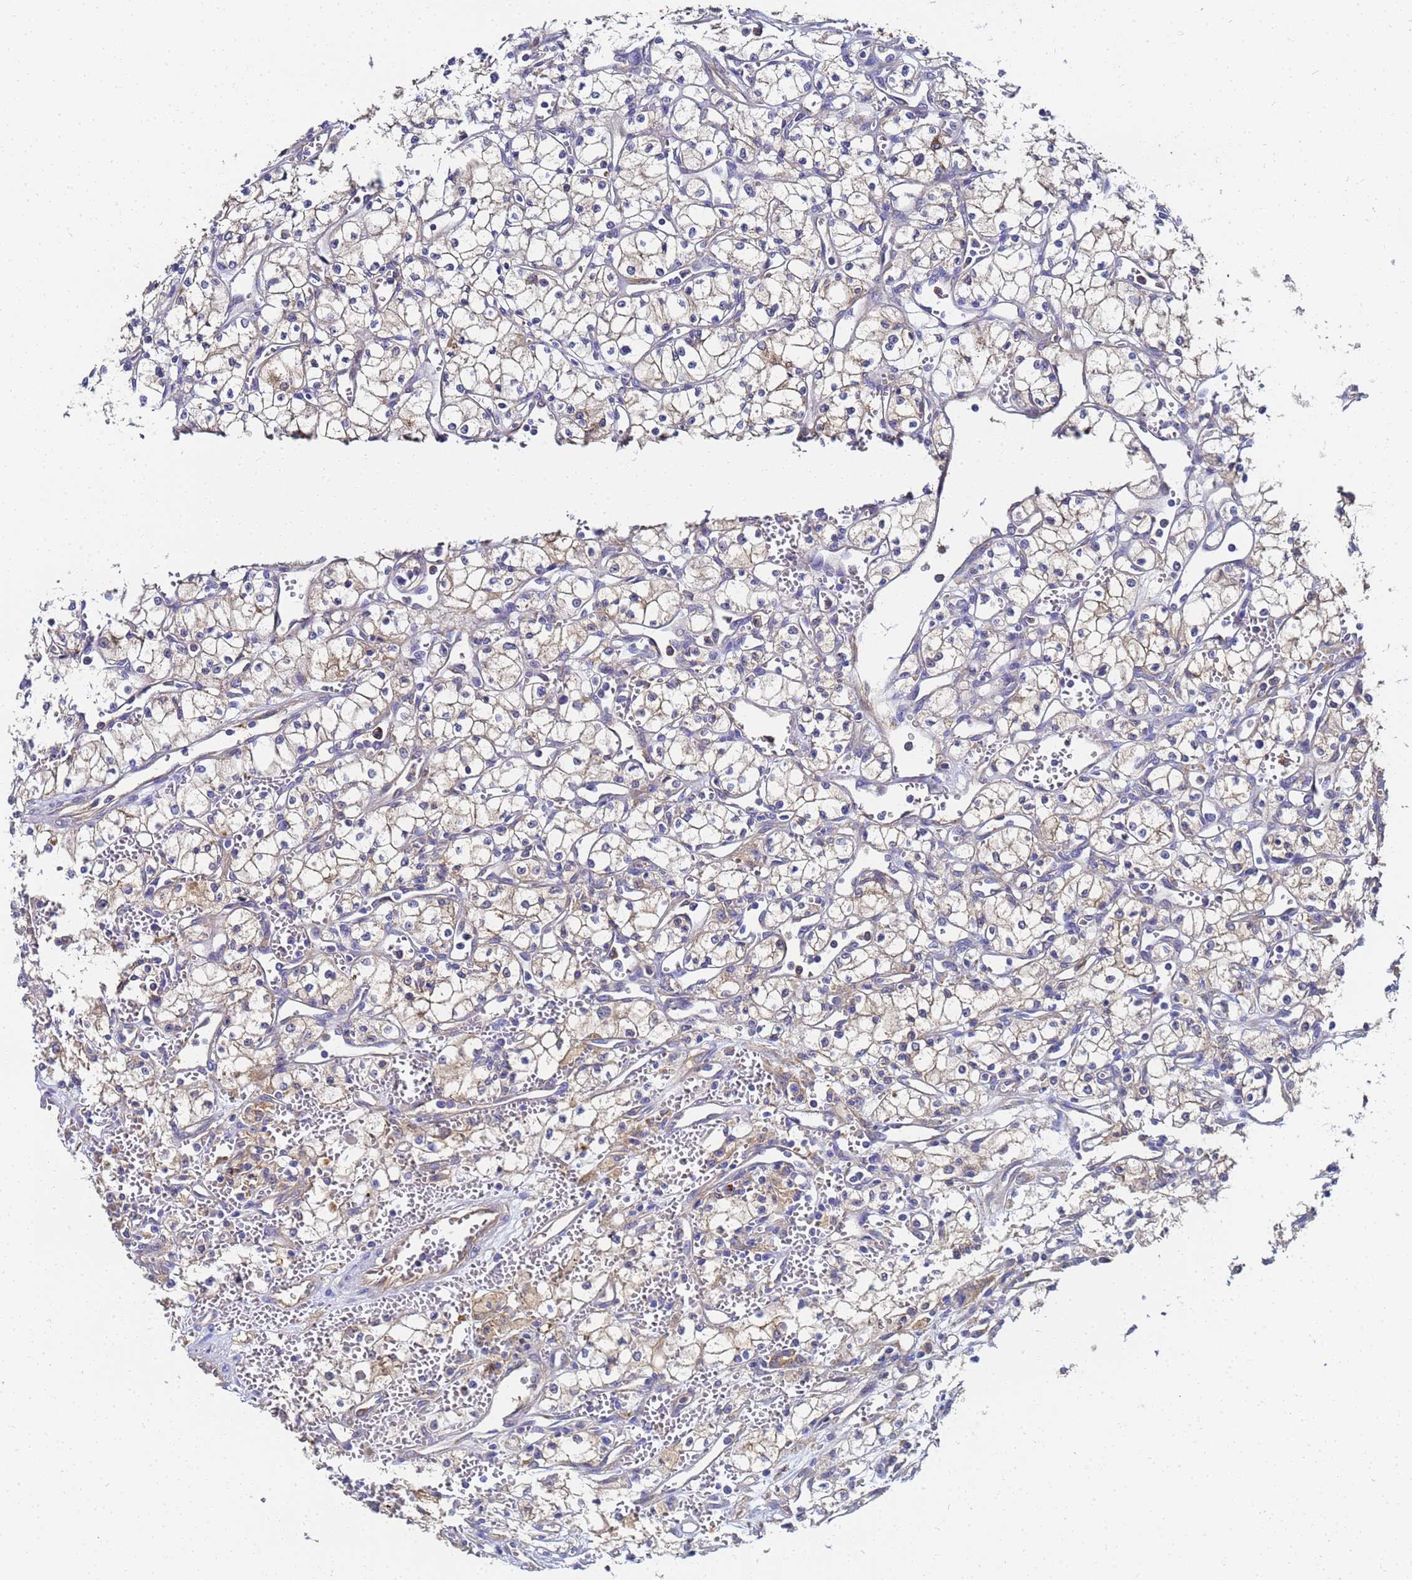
{"staining": {"intensity": "weak", "quantity": "<25%", "location": "cytoplasmic/membranous"}, "tissue": "renal cancer", "cell_type": "Tumor cells", "image_type": "cancer", "snomed": [{"axis": "morphology", "description": "Adenocarcinoma, NOS"}, {"axis": "topography", "description": "Kidney"}], "caption": "This image is of adenocarcinoma (renal) stained with immunohistochemistry (IHC) to label a protein in brown with the nuclei are counter-stained blue. There is no positivity in tumor cells.", "gene": "NME1-NME2", "patient": {"sex": "male", "age": 59}}